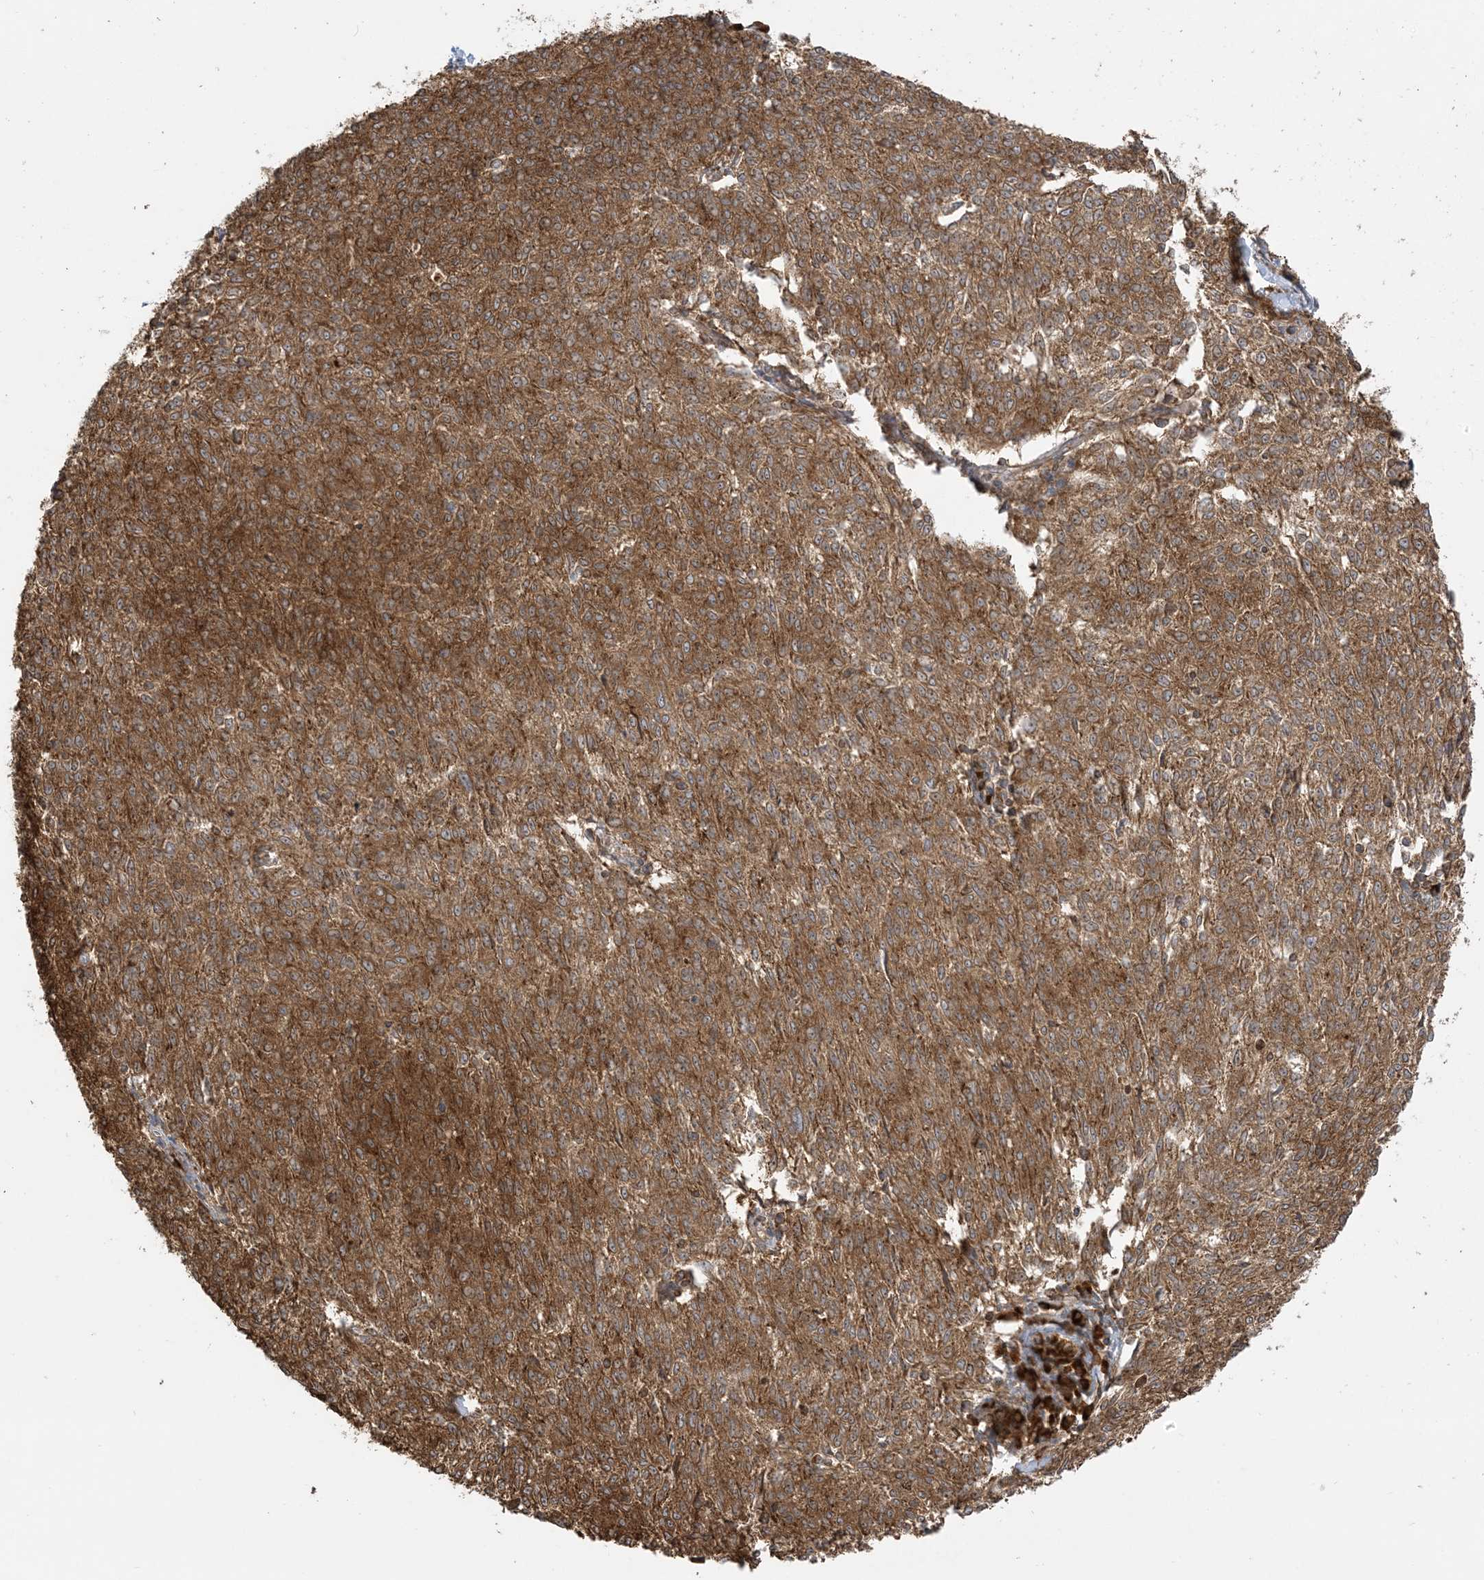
{"staining": {"intensity": "strong", "quantity": ">75%", "location": "cytoplasmic/membranous,nuclear"}, "tissue": "melanoma", "cell_type": "Tumor cells", "image_type": "cancer", "snomed": [{"axis": "morphology", "description": "Malignant melanoma, NOS"}, {"axis": "topography", "description": "Skin"}], "caption": "Melanoma stained for a protein (brown) exhibits strong cytoplasmic/membranous and nuclear positive positivity in about >75% of tumor cells.", "gene": "SRP72", "patient": {"sex": "female", "age": 72}}